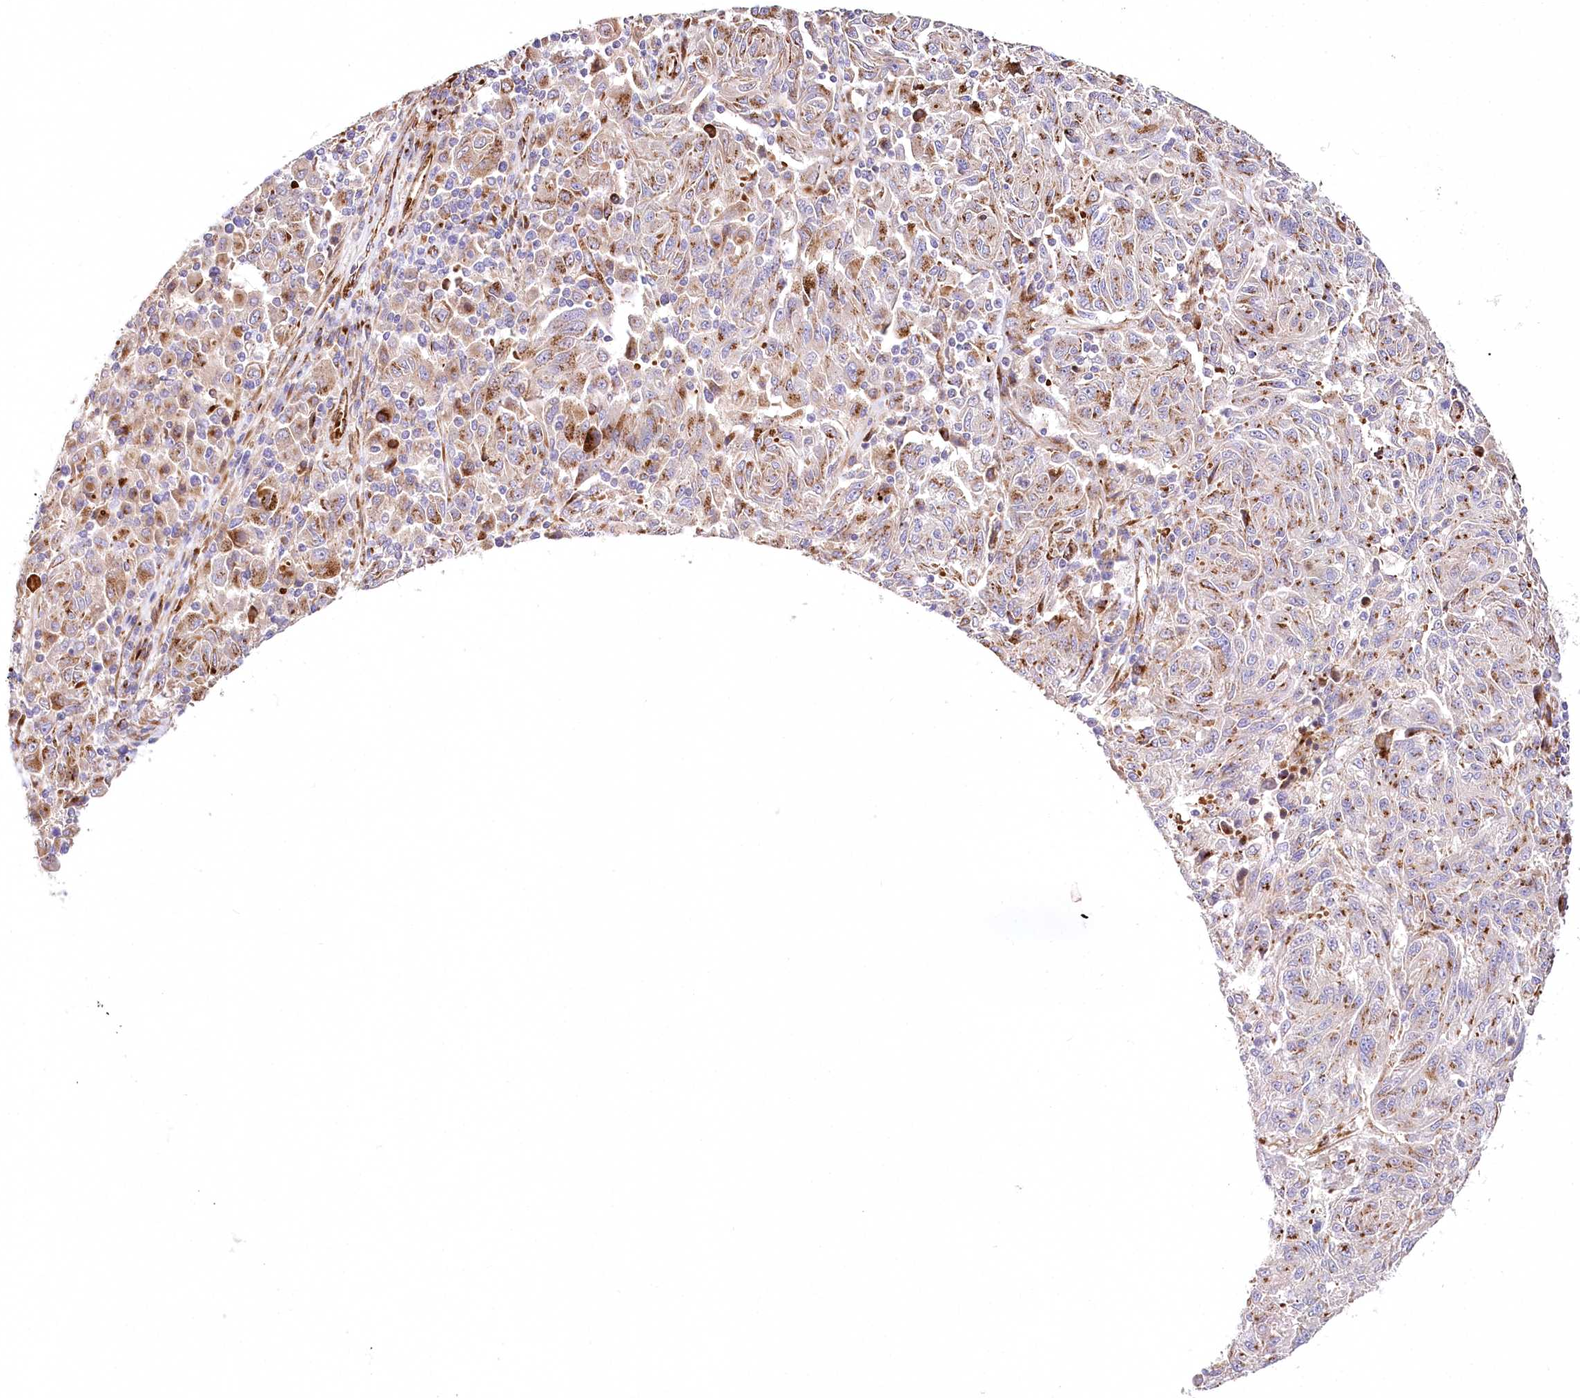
{"staining": {"intensity": "moderate", "quantity": "25%-75%", "location": "cytoplasmic/membranous"}, "tissue": "melanoma", "cell_type": "Tumor cells", "image_type": "cancer", "snomed": [{"axis": "morphology", "description": "Malignant melanoma, NOS"}, {"axis": "topography", "description": "Skin"}], "caption": "Immunohistochemical staining of human malignant melanoma reveals medium levels of moderate cytoplasmic/membranous staining in about 25%-75% of tumor cells.", "gene": "ABRAXAS2", "patient": {"sex": "male", "age": 53}}